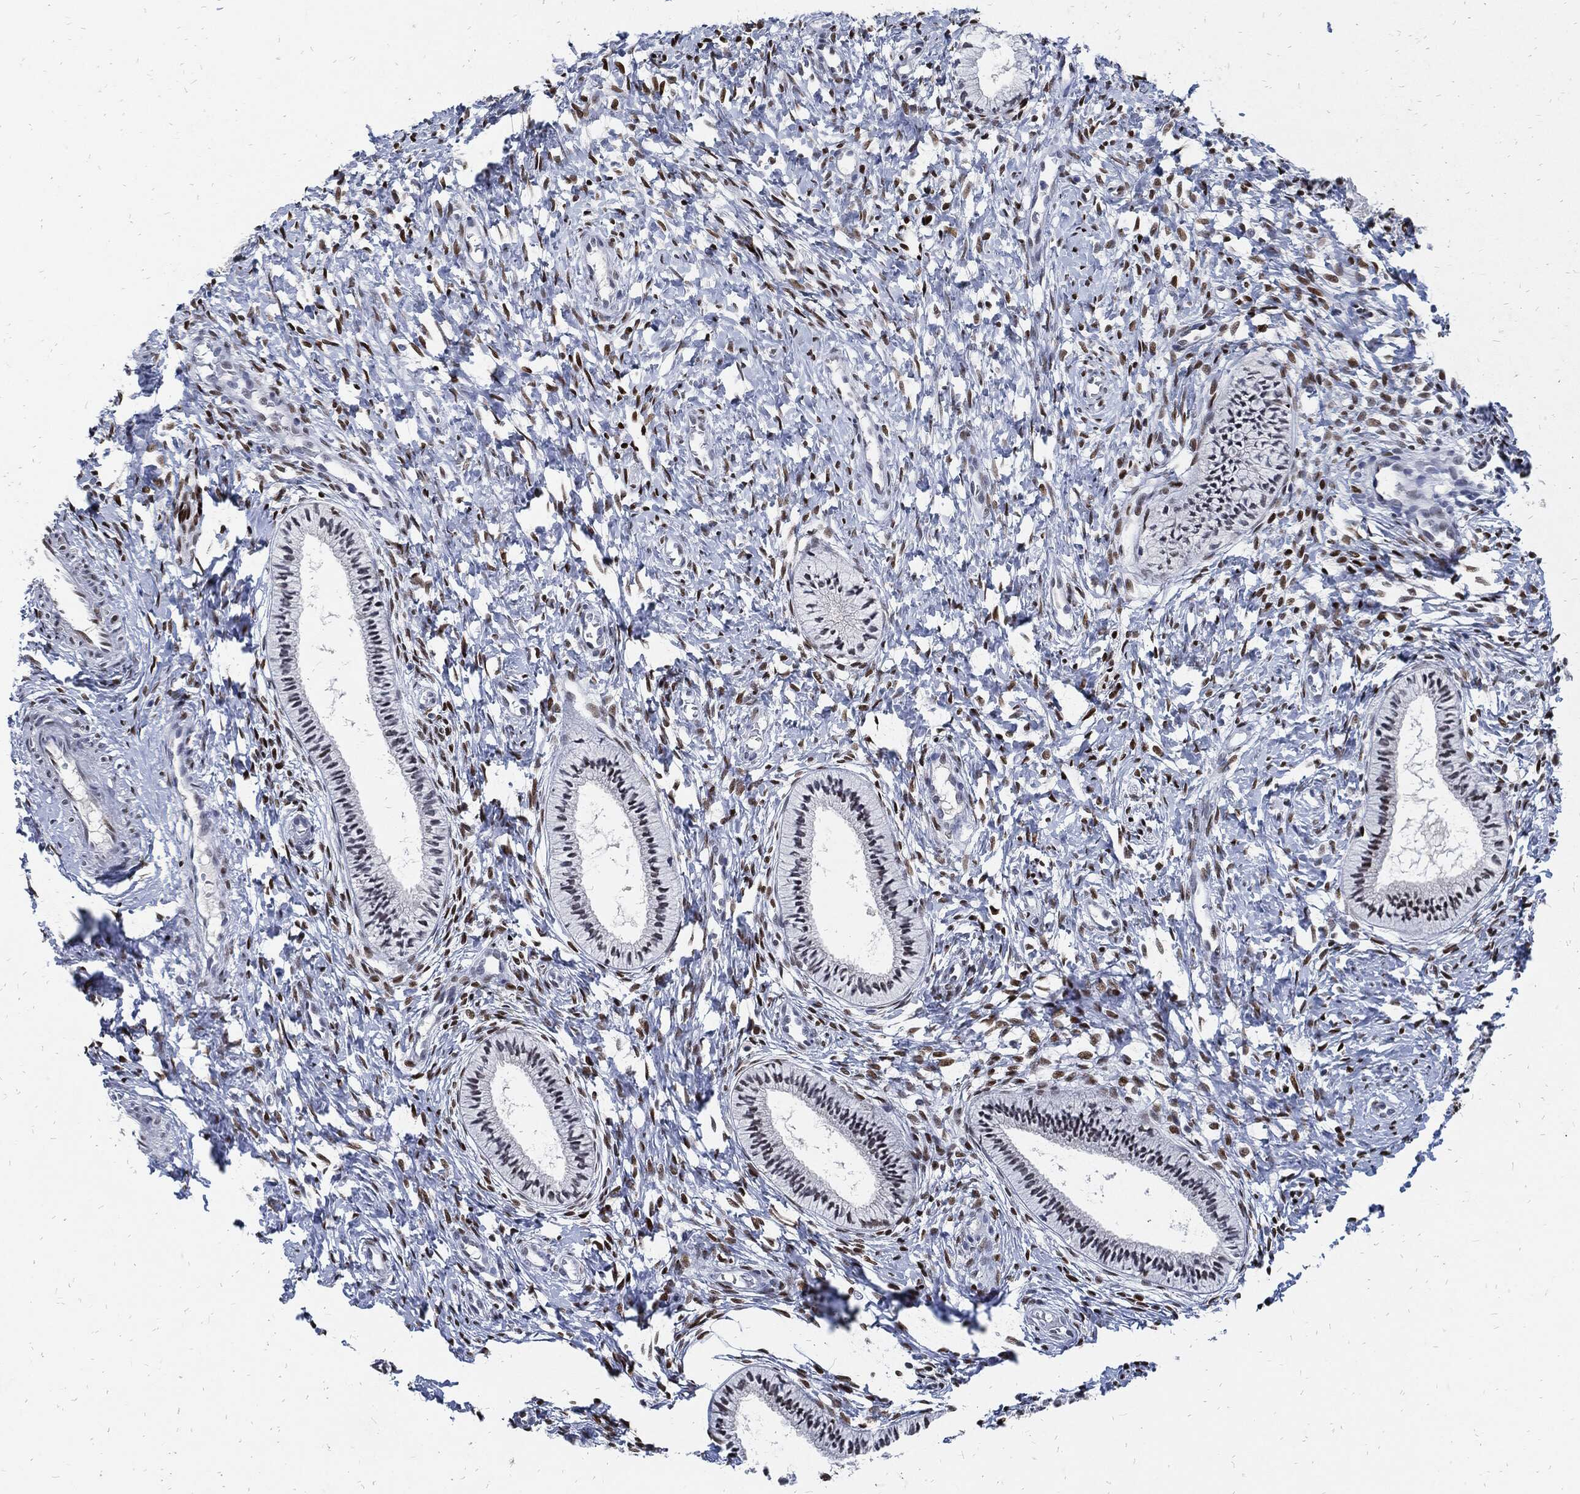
{"staining": {"intensity": "negative", "quantity": "none", "location": "none"}, "tissue": "cervix", "cell_type": "Glandular cells", "image_type": "normal", "snomed": [{"axis": "morphology", "description": "Normal tissue, NOS"}, {"axis": "topography", "description": "Cervix"}], "caption": "Glandular cells show no significant staining in unremarkable cervix.", "gene": "JUN", "patient": {"sex": "female", "age": 39}}